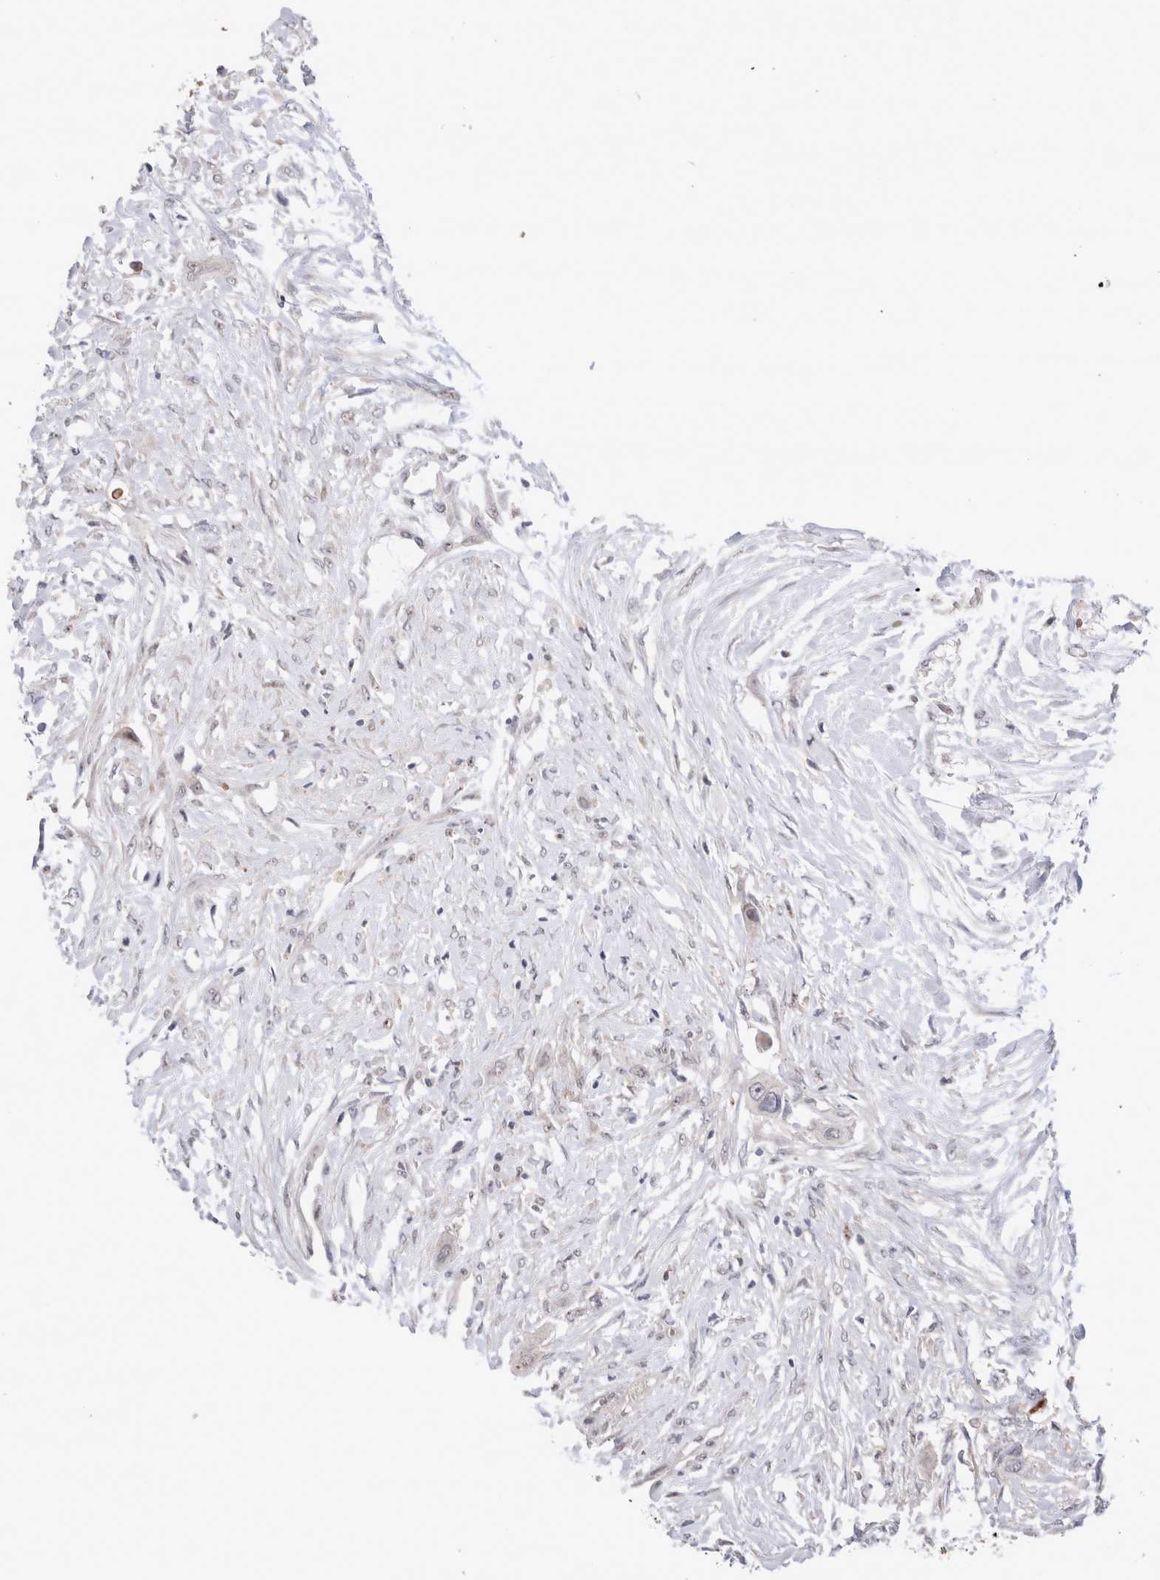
{"staining": {"intensity": "negative", "quantity": "none", "location": "none"}, "tissue": "colorectal cancer", "cell_type": "Tumor cells", "image_type": "cancer", "snomed": [{"axis": "morphology", "description": "Adenocarcinoma, NOS"}, {"axis": "topography", "description": "Colon"}], "caption": "A high-resolution micrograph shows immunohistochemistry staining of colorectal adenocarcinoma, which reveals no significant positivity in tumor cells.", "gene": "STK11", "patient": {"sex": "female", "age": 57}}